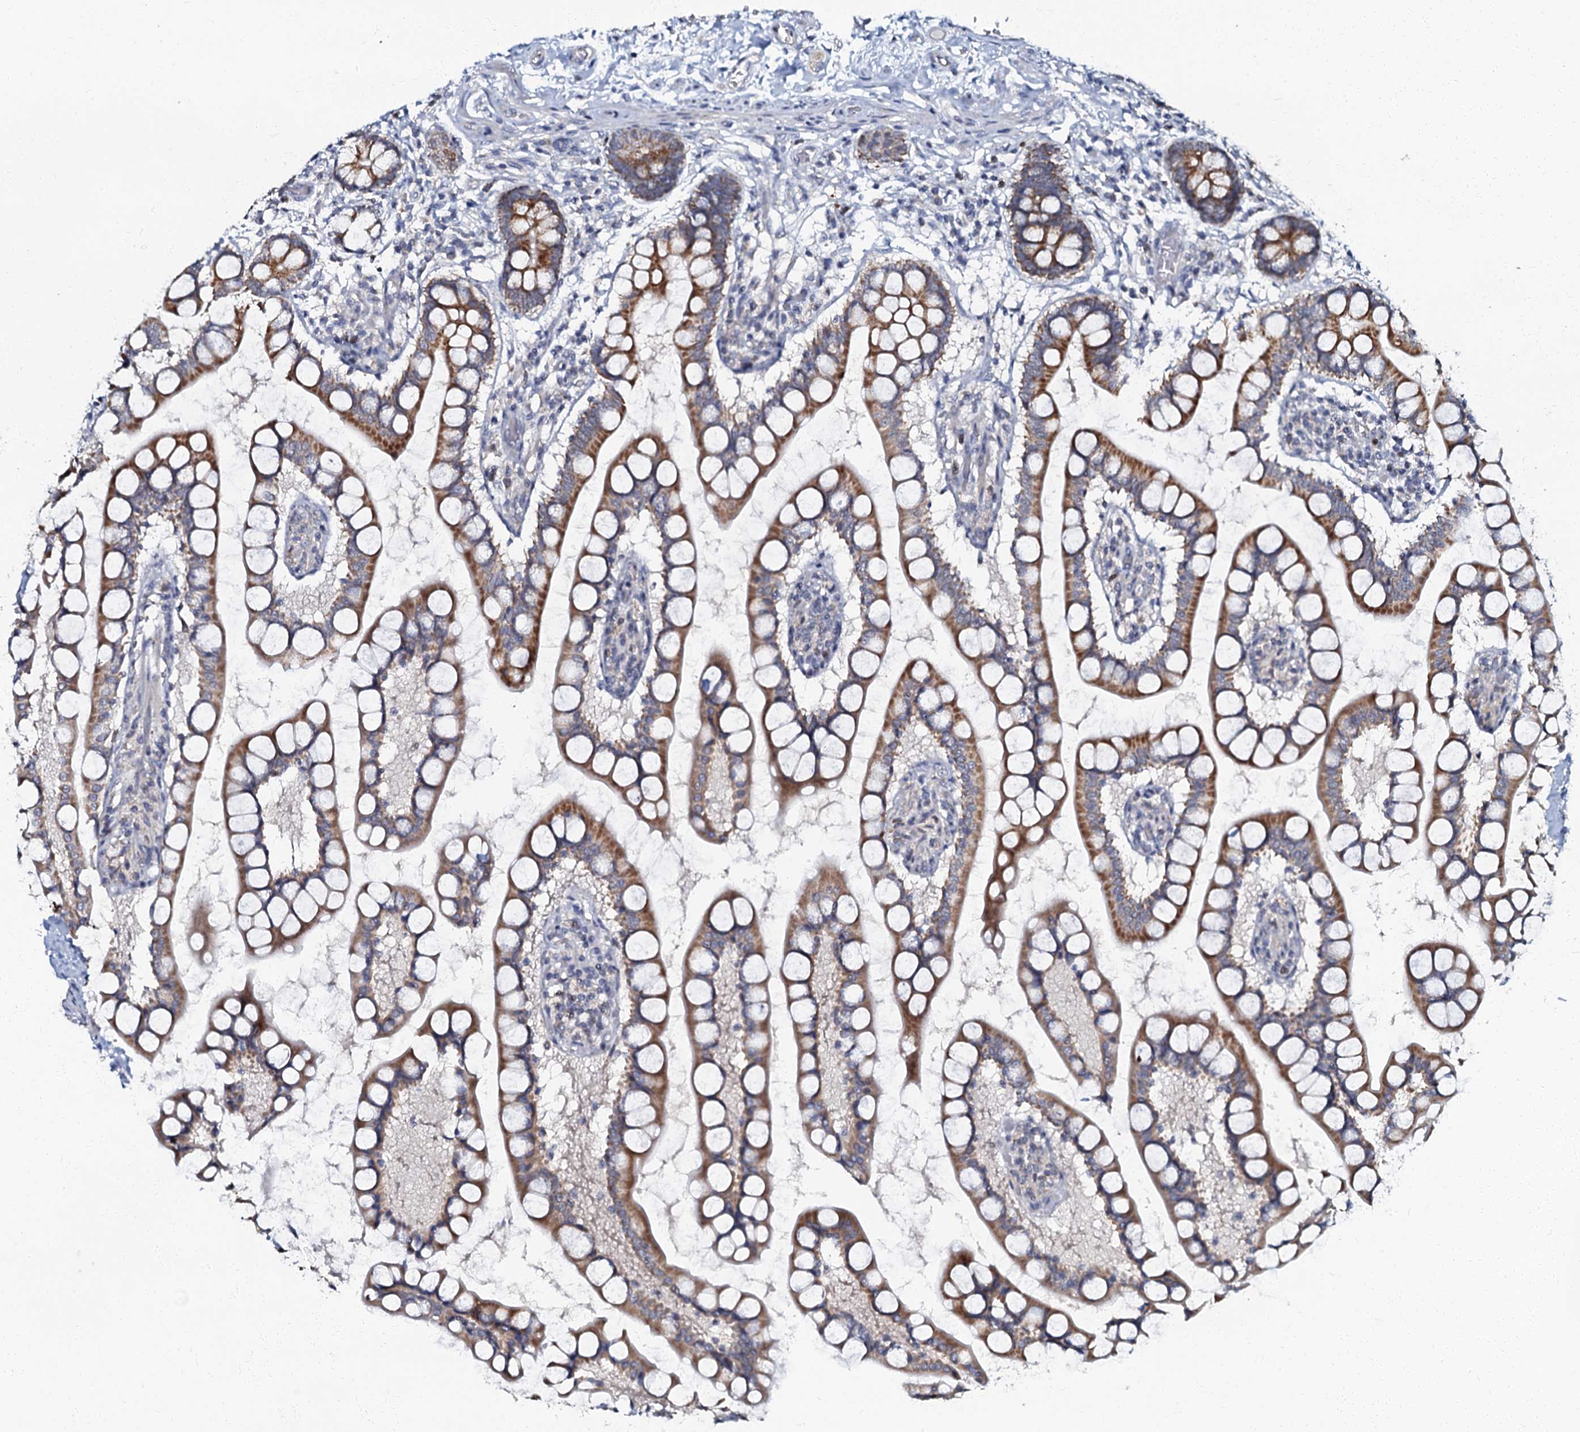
{"staining": {"intensity": "strong", "quantity": ">75%", "location": "cytoplasmic/membranous"}, "tissue": "small intestine", "cell_type": "Glandular cells", "image_type": "normal", "snomed": [{"axis": "morphology", "description": "Normal tissue, NOS"}, {"axis": "topography", "description": "Small intestine"}], "caption": "Immunohistochemistry of benign human small intestine reveals high levels of strong cytoplasmic/membranous staining in approximately >75% of glandular cells.", "gene": "MRPL51", "patient": {"sex": "male", "age": 52}}